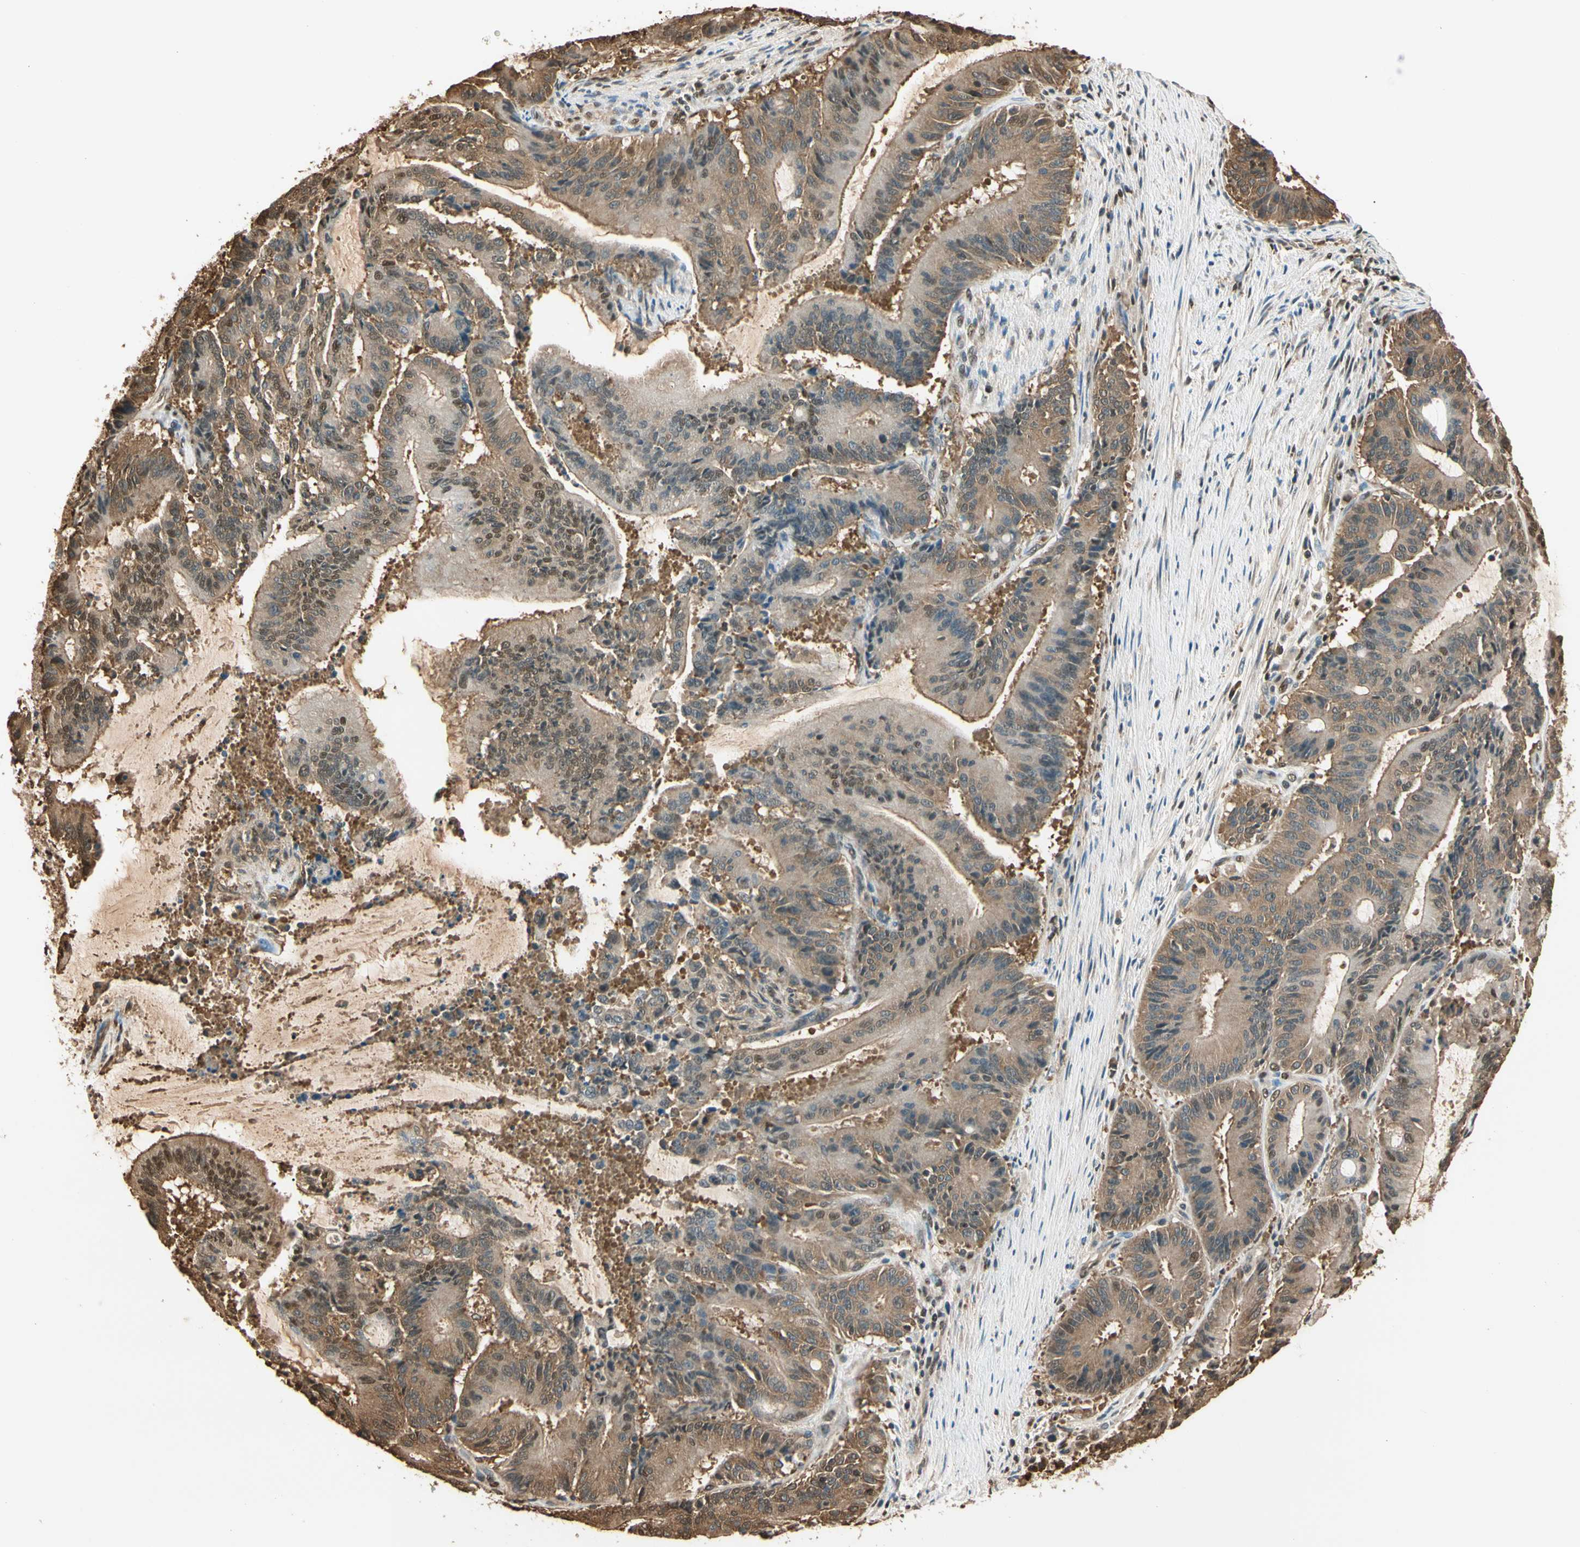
{"staining": {"intensity": "weak", "quantity": "25%-75%", "location": "cytoplasmic/membranous,nuclear"}, "tissue": "liver cancer", "cell_type": "Tumor cells", "image_type": "cancer", "snomed": [{"axis": "morphology", "description": "Cholangiocarcinoma"}, {"axis": "topography", "description": "Liver"}], "caption": "There is low levels of weak cytoplasmic/membranous and nuclear expression in tumor cells of liver cancer (cholangiocarcinoma), as demonstrated by immunohistochemical staining (brown color).", "gene": "PNCK", "patient": {"sex": "female", "age": 73}}